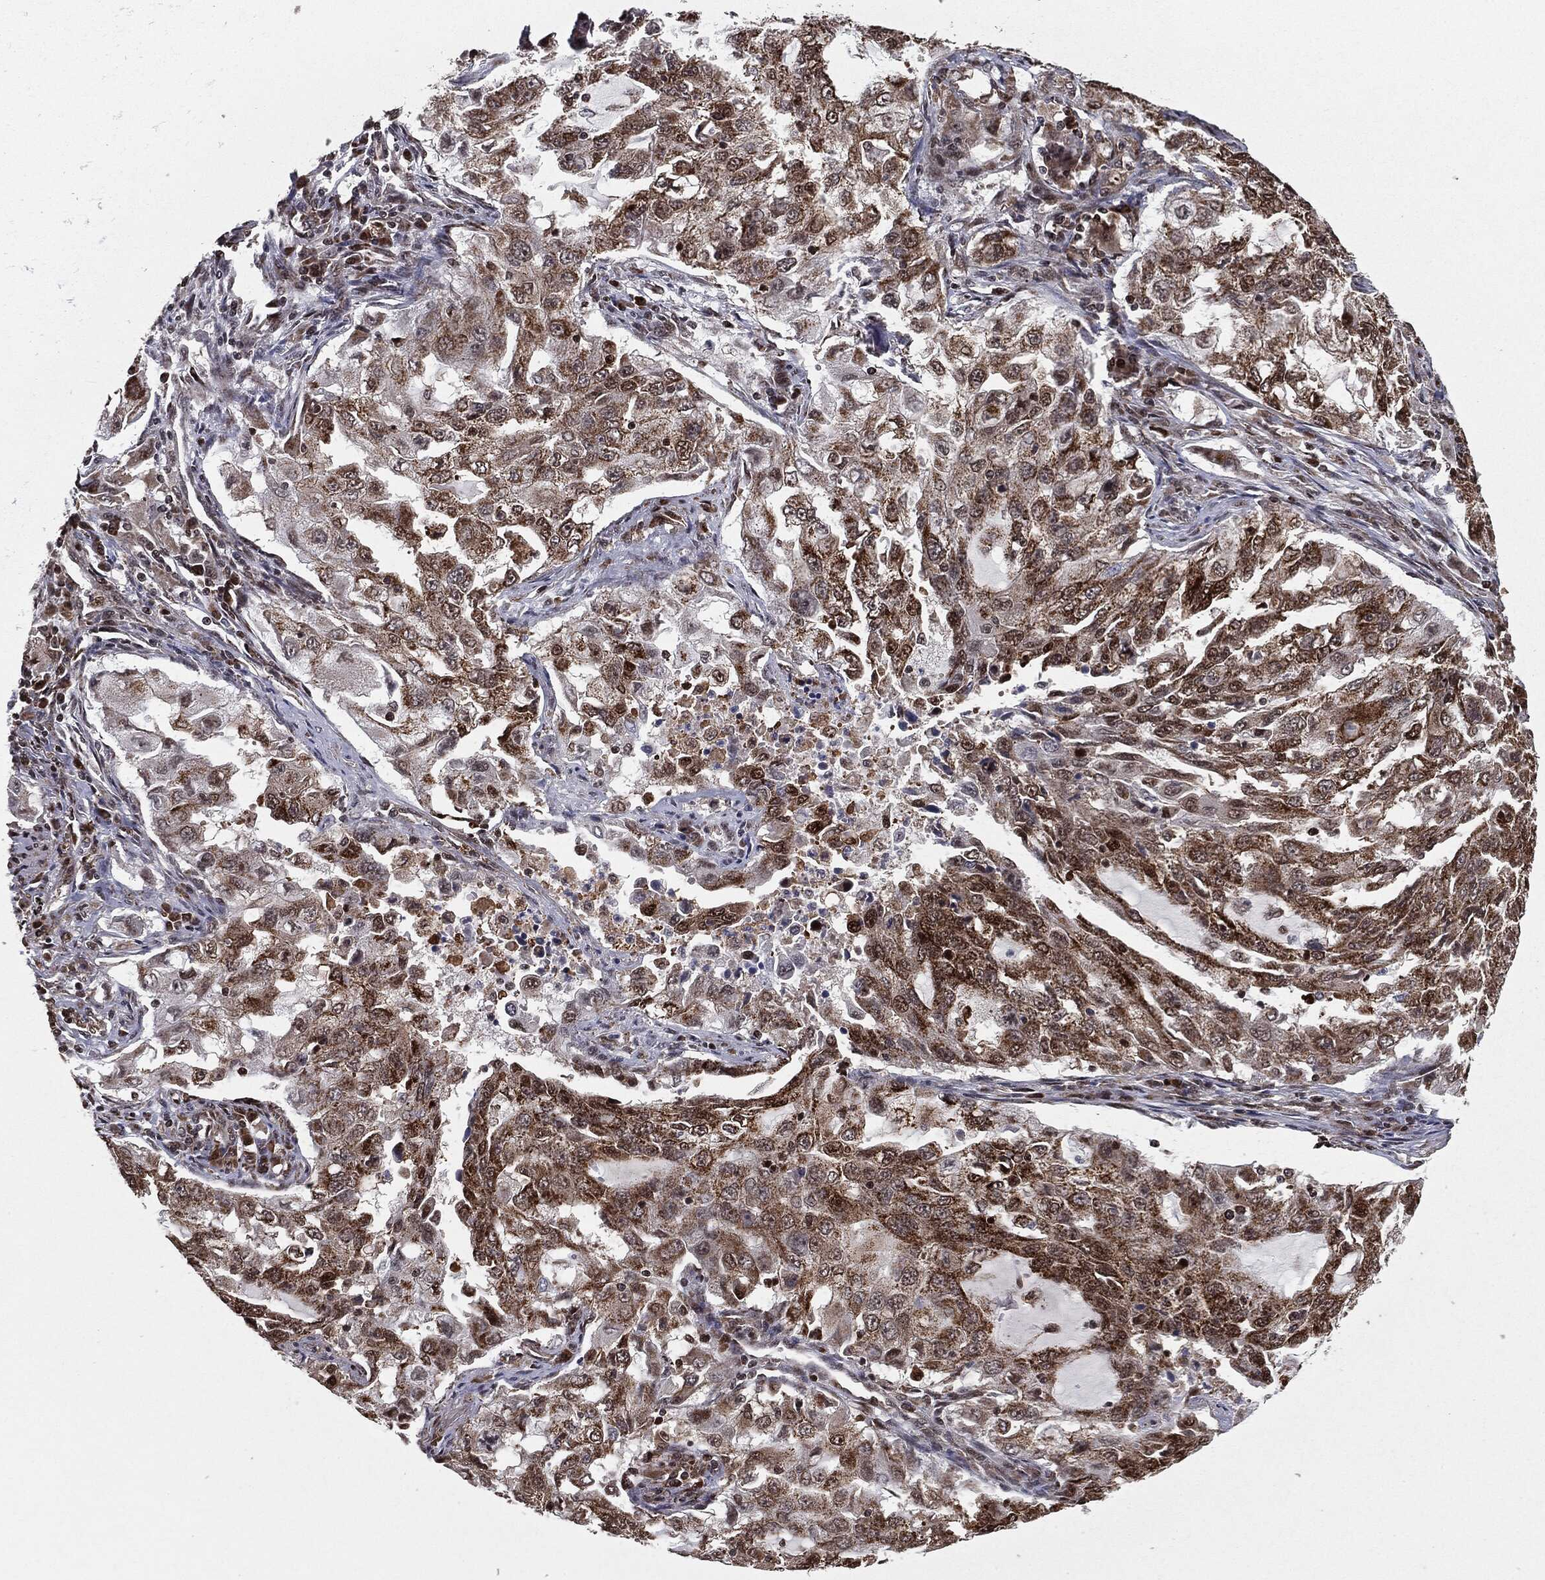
{"staining": {"intensity": "strong", "quantity": "25%-75%", "location": "cytoplasmic/membranous"}, "tissue": "lung cancer", "cell_type": "Tumor cells", "image_type": "cancer", "snomed": [{"axis": "morphology", "description": "Adenocarcinoma, NOS"}, {"axis": "topography", "description": "Lung"}], "caption": "This histopathology image exhibits immunohistochemistry (IHC) staining of lung cancer (adenocarcinoma), with high strong cytoplasmic/membranous positivity in approximately 25%-75% of tumor cells.", "gene": "CHCHD2", "patient": {"sex": "female", "age": 61}}